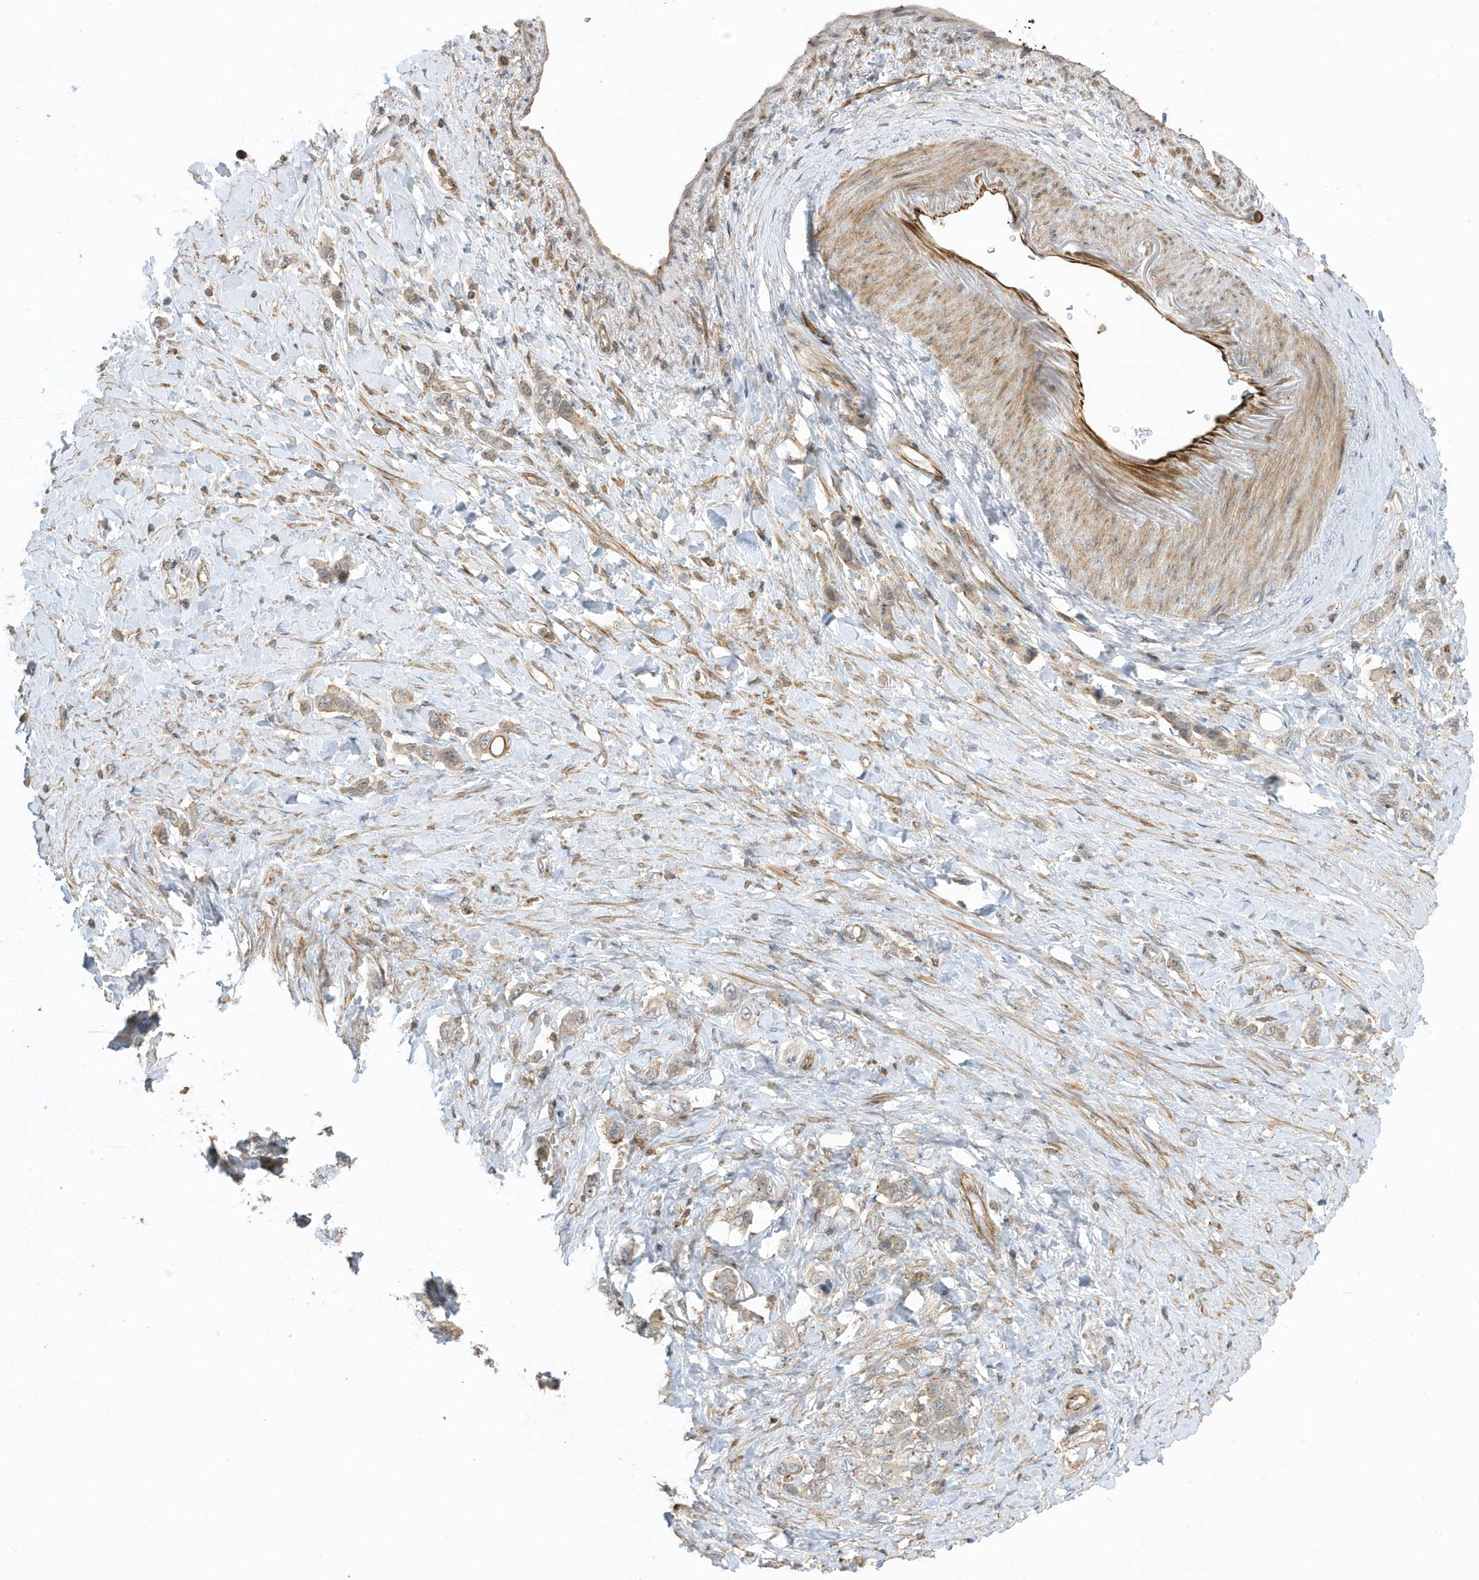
{"staining": {"intensity": "weak", "quantity": ">75%", "location": "cytoplasmic/membranous"}, "tissue": "stomach cancer", "cell_type": "Tumor cells", "image_type": "cancer", "snomed": [{"axis": "morphology", "description": "Adenocarcinoma, NOS"}, {"axis": "topography", "description": "Stomach"}], "caption": "Immunohistochemical staining of adenocarcinoma (stomach) demonstrates low levels of weak cytoplasmic/membranous positivity in about >75% of tumor cells.", "gene": "ZBTB8A", "patient": {"sex": "female", "age": 65}}